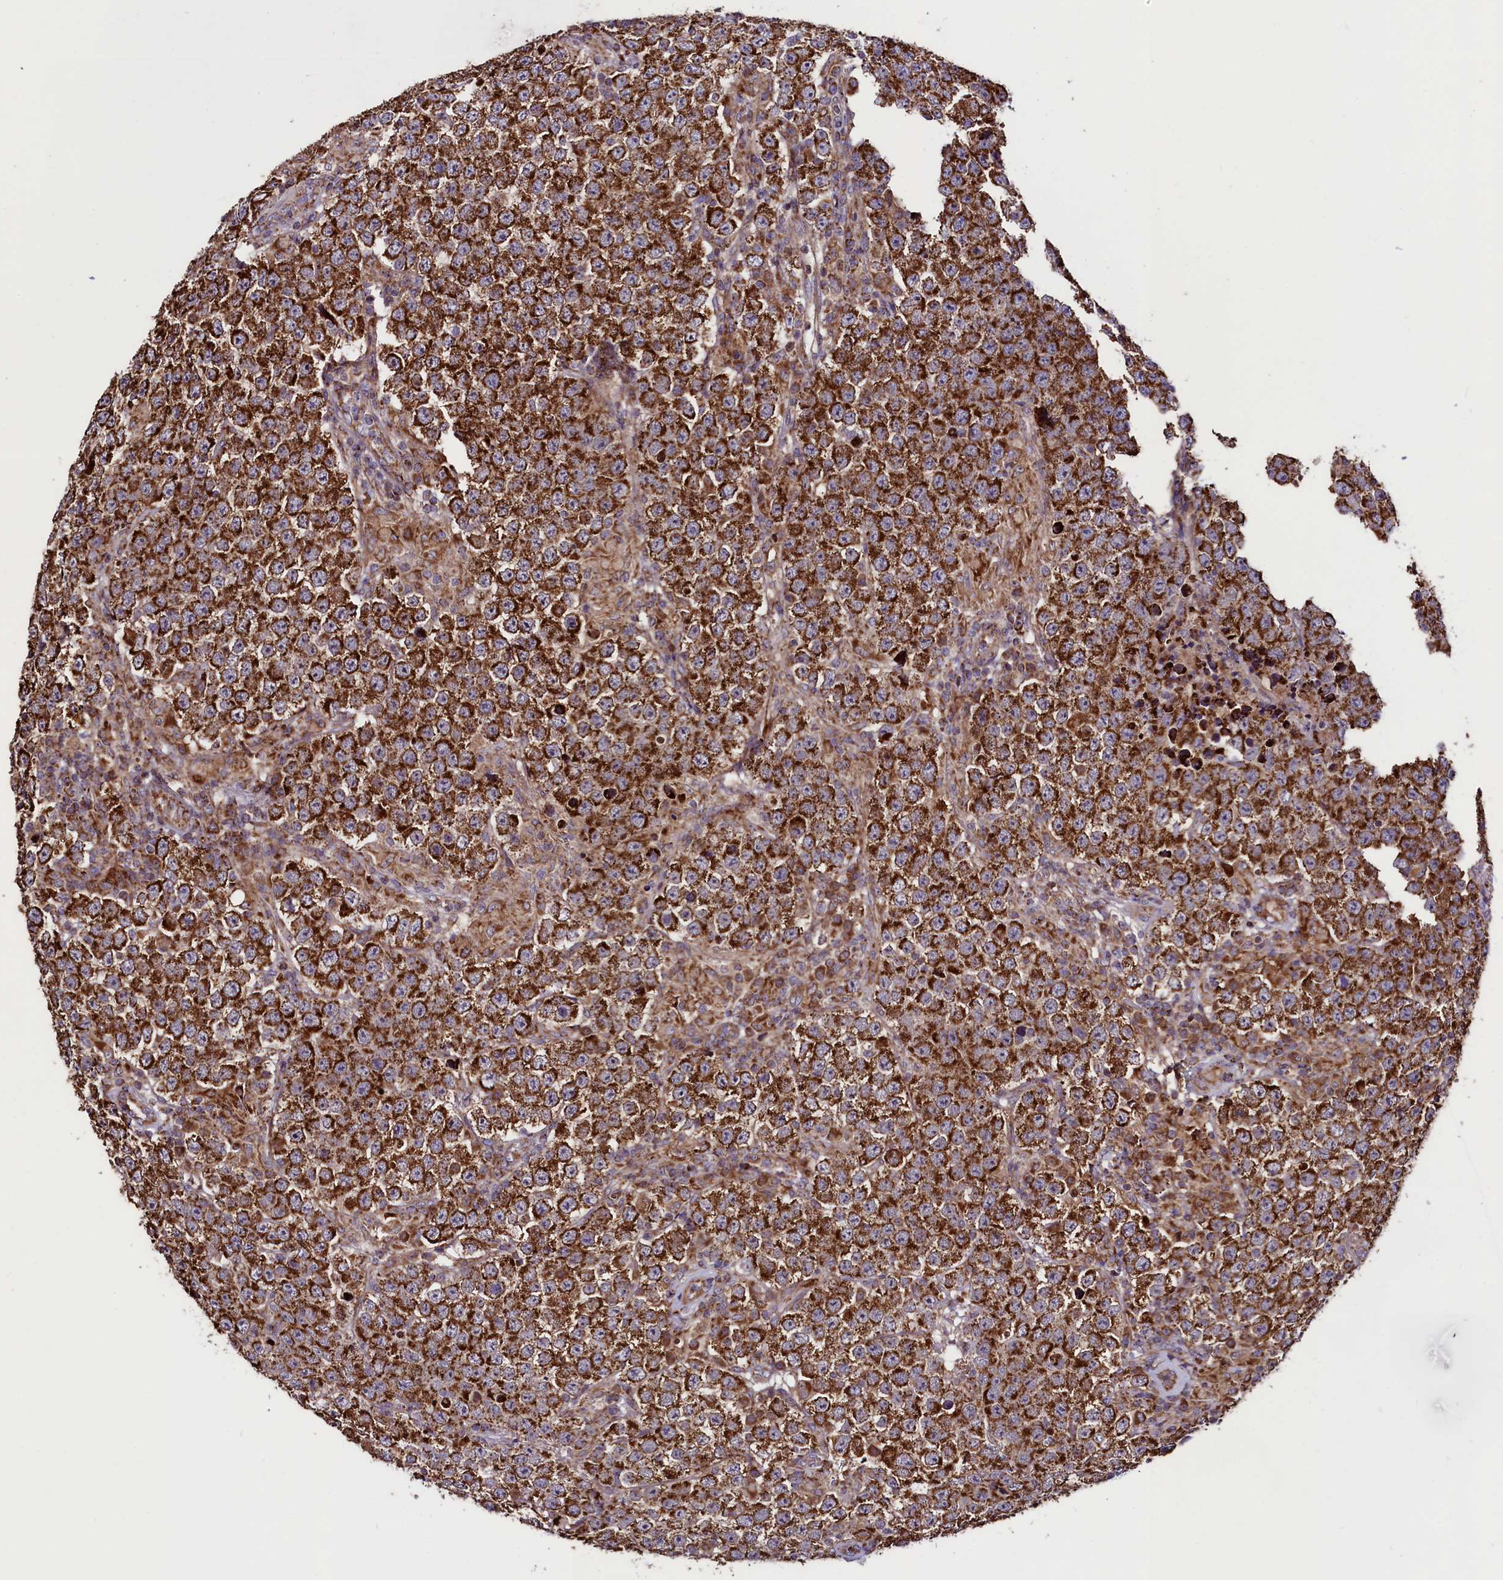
{"staining": {"intensity": "strong", "quantity": ">75%", "location": "cytoplasmic/membranous"}, "tissue": "testis cancer", "cell_type": "Tumor cells", "image_type": "cancer", "snomed": [{"axis": "morphology", "description": "Normal tissue, NOS"}, {"axis": "morphology", "description": "Urothelial carcinoma, High grade"}, {"axis": "morphology", "description": "Seminoma, NOS"}, {"axis": "morphology", "description": "Carcinoma, Embryonal, NOS"}, {"axis": "topography", "description": "Urinary bladder"}, {"axis": "topography", "description": "Testis"}], "caption": "Testis urothelial carcinoma (high-grade) was stained to show a protein in brown. There is high levels of strong cytoplasmic/membranous positivity in about >75% of tumor cells.", "gene": "STARD5", "patient": {"sex": "male", "age": 41}}